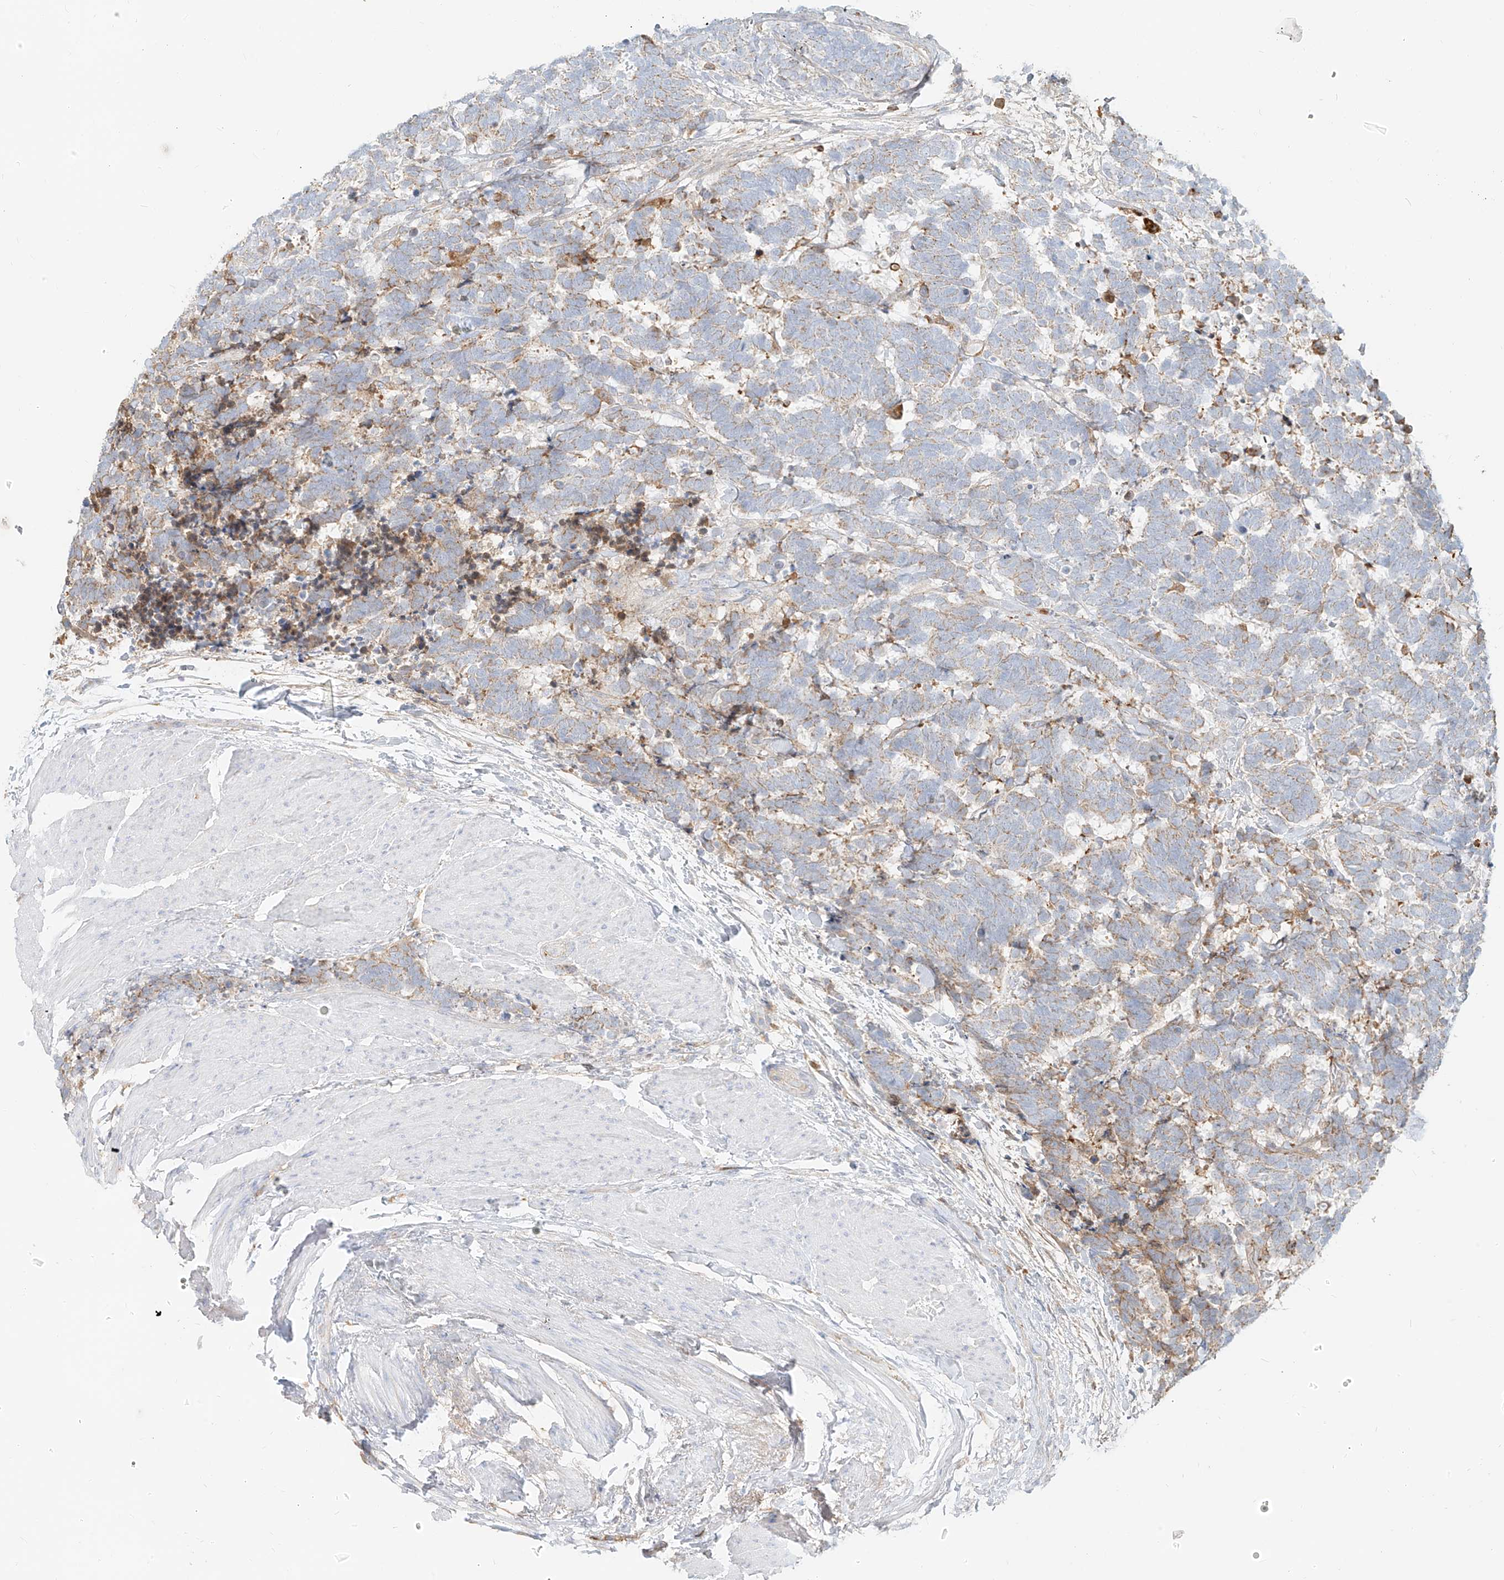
{"staining": {"intensity": "moderate", "quantity": "<25%", "location": "cytoplasmic/membranous"}, "tissue": "carcinoid", "cell_type": "Tumor cells", "image_type": "cancer", "snomed": [{"axis": "morphology", "description": "Carcinoma, NOS"}, {"axis": "morphology", "description": "Carcinoid, malignant, NOS"}, {"axis": "topography", "description": "Urinary bladder"}], "caption": "Tumor cells show low levels of moderate cytoplasmic/membranous positivity in about <25% of cells in malignant carcinoid.", "gene": "OCSTAMP", "patient": {"sex": "male", "age": 57}}